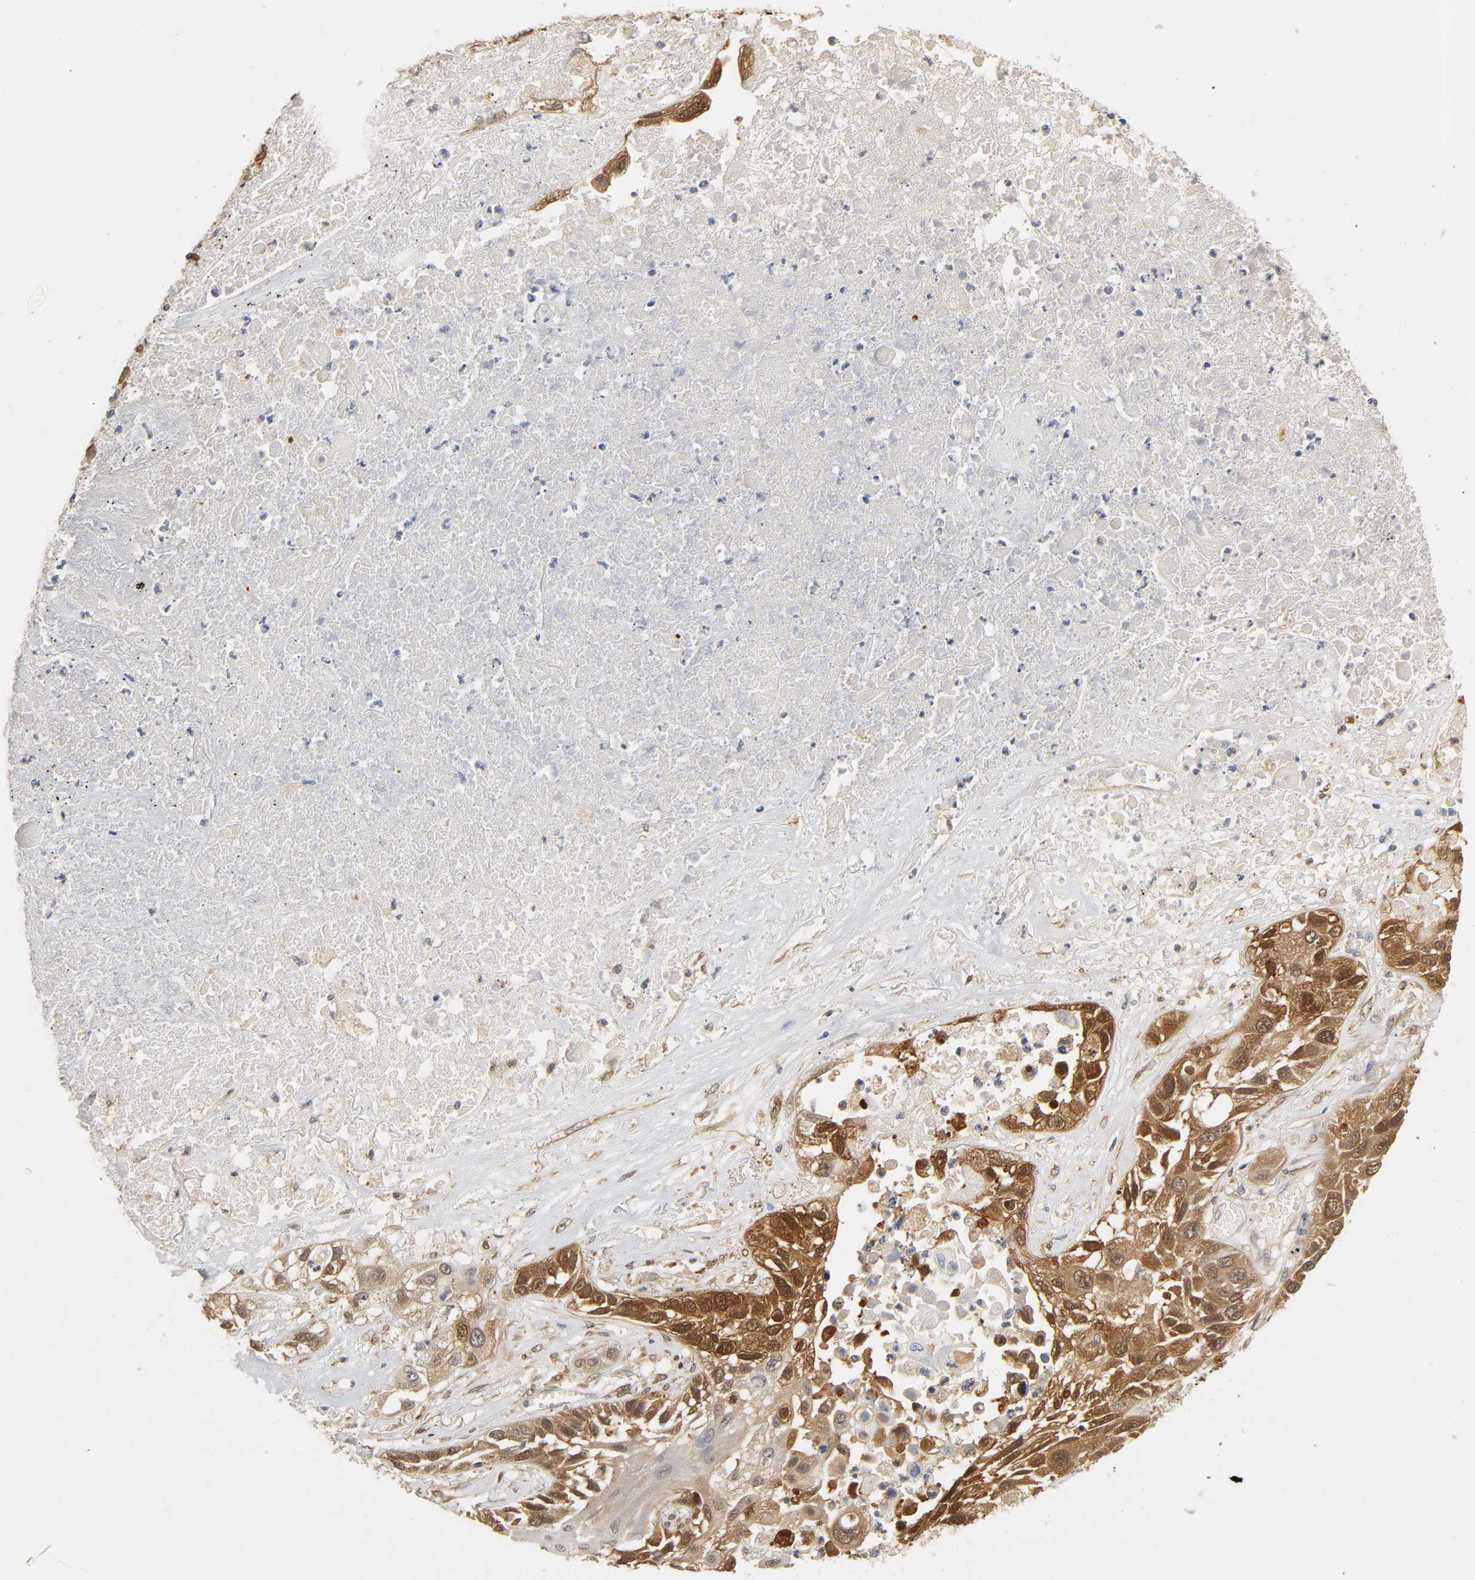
{"staining": {"intensity": "strong", "quantity": ">75%", "location": "cytoplasmic/membranous,nuclear"}, "tissue": "lung cancer", "cell_type": "Tumor cells", "image_type": "cancer", "snomed": [{"axis": "morphology", "description": "Squamous cell carcinoma, NOS"}, {"axis": "topography", "description": "Lung"}], "caption": "Immunohistochemical staining of lung cancer demonstrates high levels of strong cytoplasmic/membranous and nuclear protein positivity in about >75% of tumor cells. The protein is stained brown, and the nuclei are stained in blue (DAB IHC with brightfield microscopy, high magnification).", "gene": "MIF", "patient": {"sex": "male", "age": 71}}